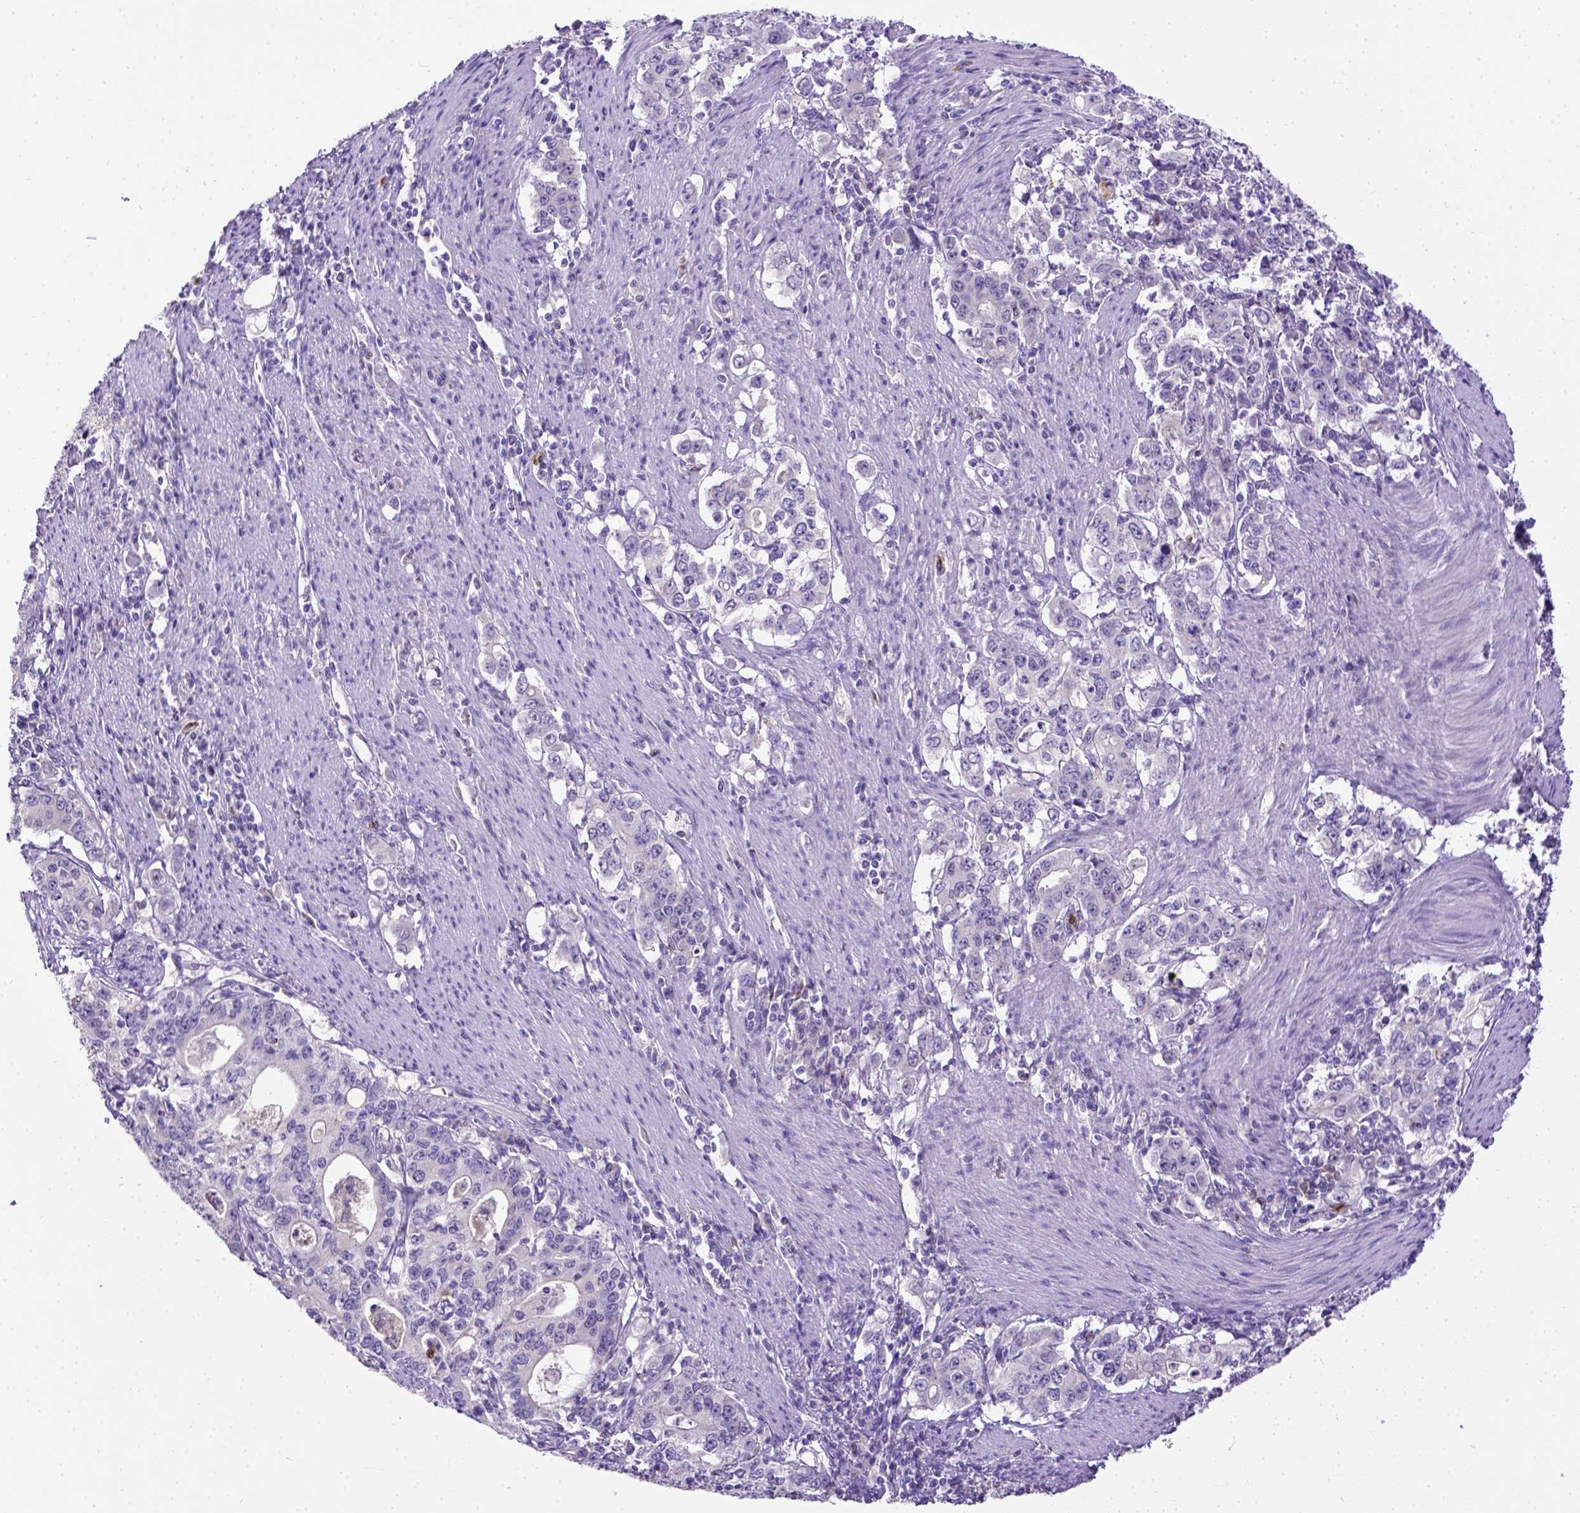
{"staining": {"intensity": "negative", "quantity": "none", "location": "none"}, "tissue": "stomach cancer", "cell_type": "Tumor cells", "image_type": "cancer", "snomed": [{"axis": "morphology", "description": "Adenocarcinoma, NOS"}, {"axis": "topography", "description": "Stomach, lower"}], "caption": "Stomach cancer (adenocarcinoma) was stained to show a protein in brown. There is no significant positivity in tumor cells.", "gene": "B3GAT1", "patient": {"sex": "female", "age": 72}}